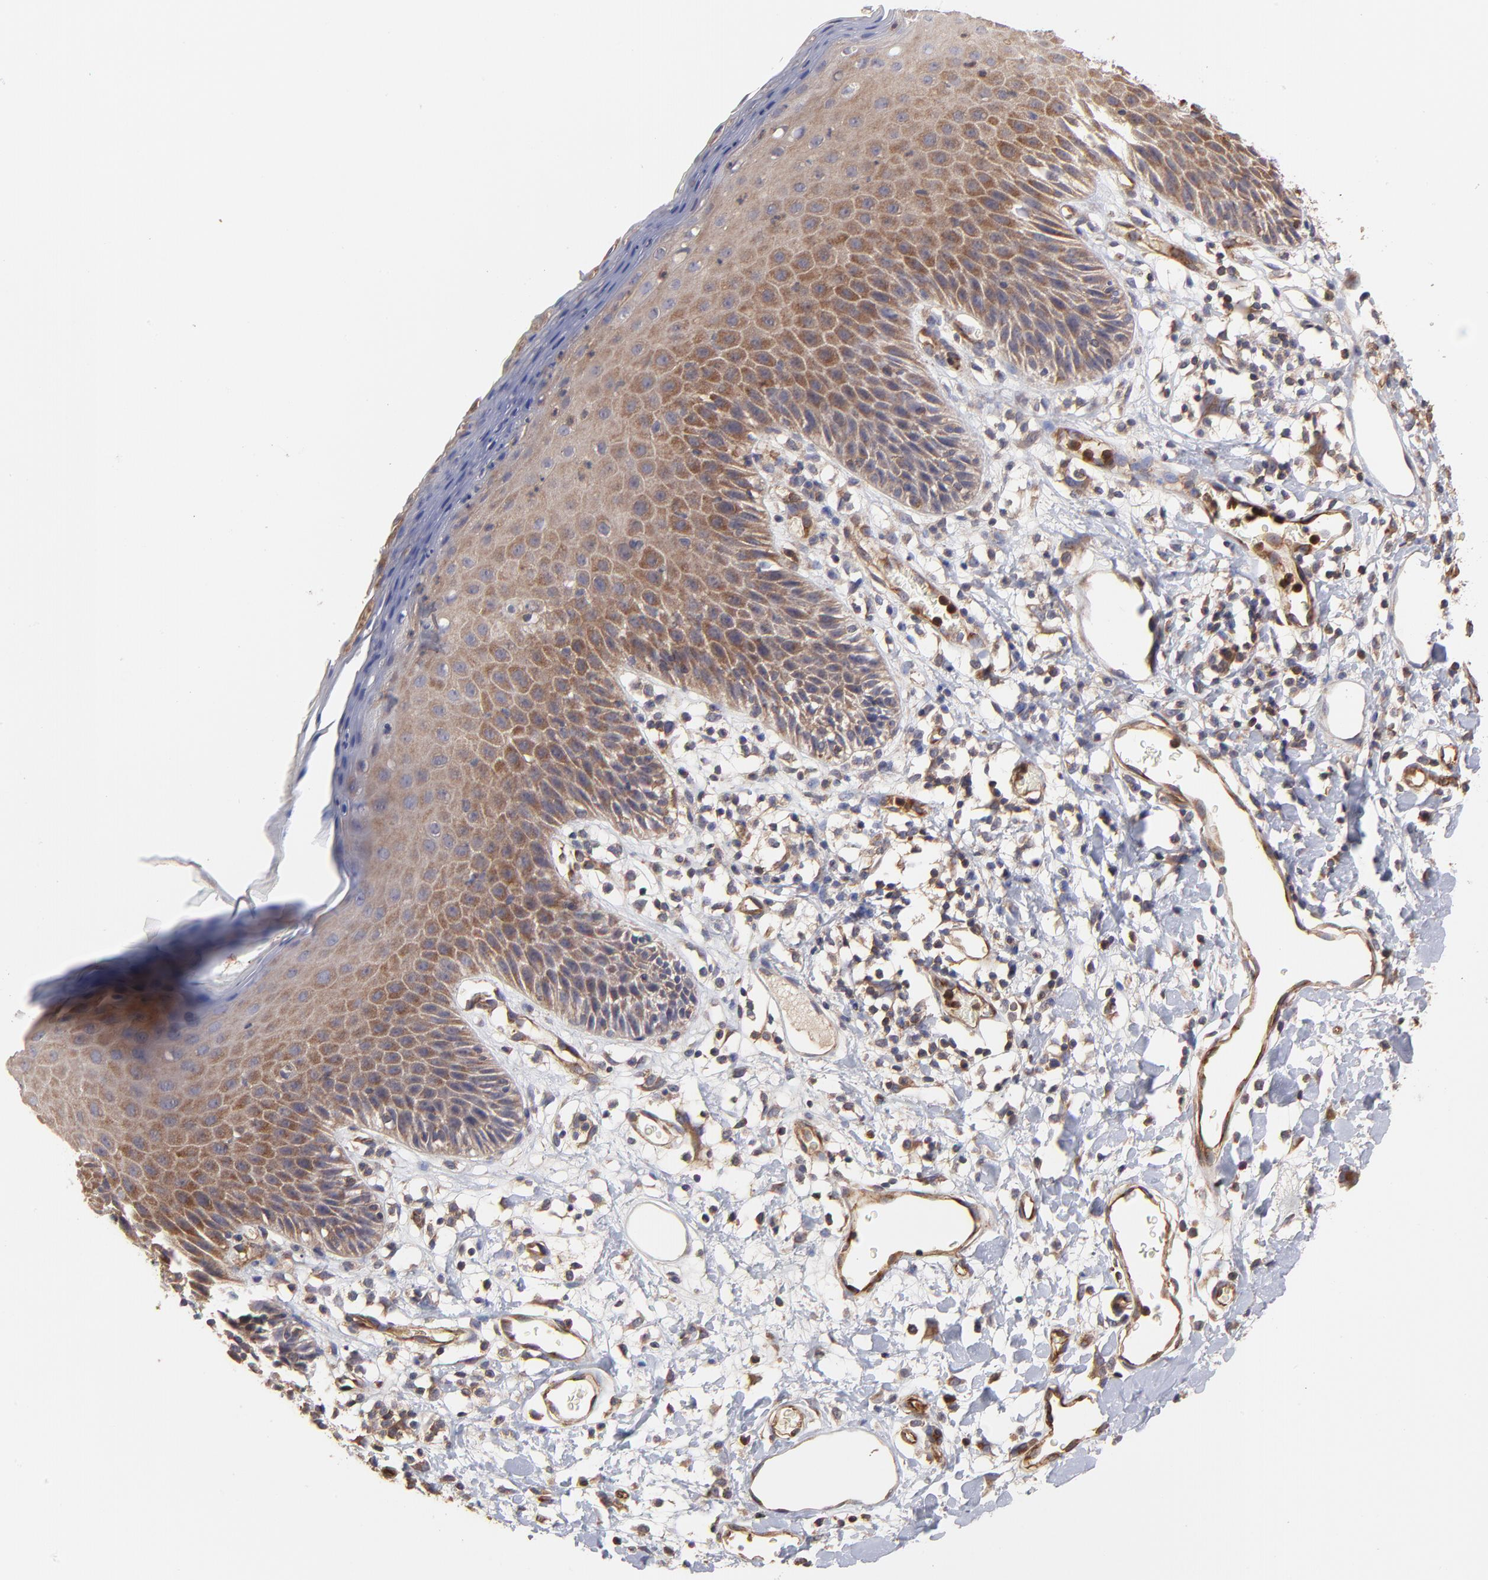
{"staining": {"intensity": "moderate", "quantity": "25%-75%", "location": "cytoplasmic/membranous"}, "tissue": "skin", "cell_type": "Epidermal cells", "image_type": "normal", "snomed": [{"axis": "morphology", "description": "Normal tissue, NOS"}, {"axis": "topography", "description": "Vulva"}, {"axis": "topography", "description": "Peripheral nerve tissue"}], "caption": "Protein expression analysis of benign human skin reveals moderate cytoplasmic/membranous positivity in approximately 25%-75% of epidermal cells. The staining is performed using DAB (3,3'-diaminobenzidine) brown chromogen to label protein expression. The nuclei are counter-stained blue using hematoxylin.", "gene": "ASB7", "patient": {"sex": "female", "age": 68}}